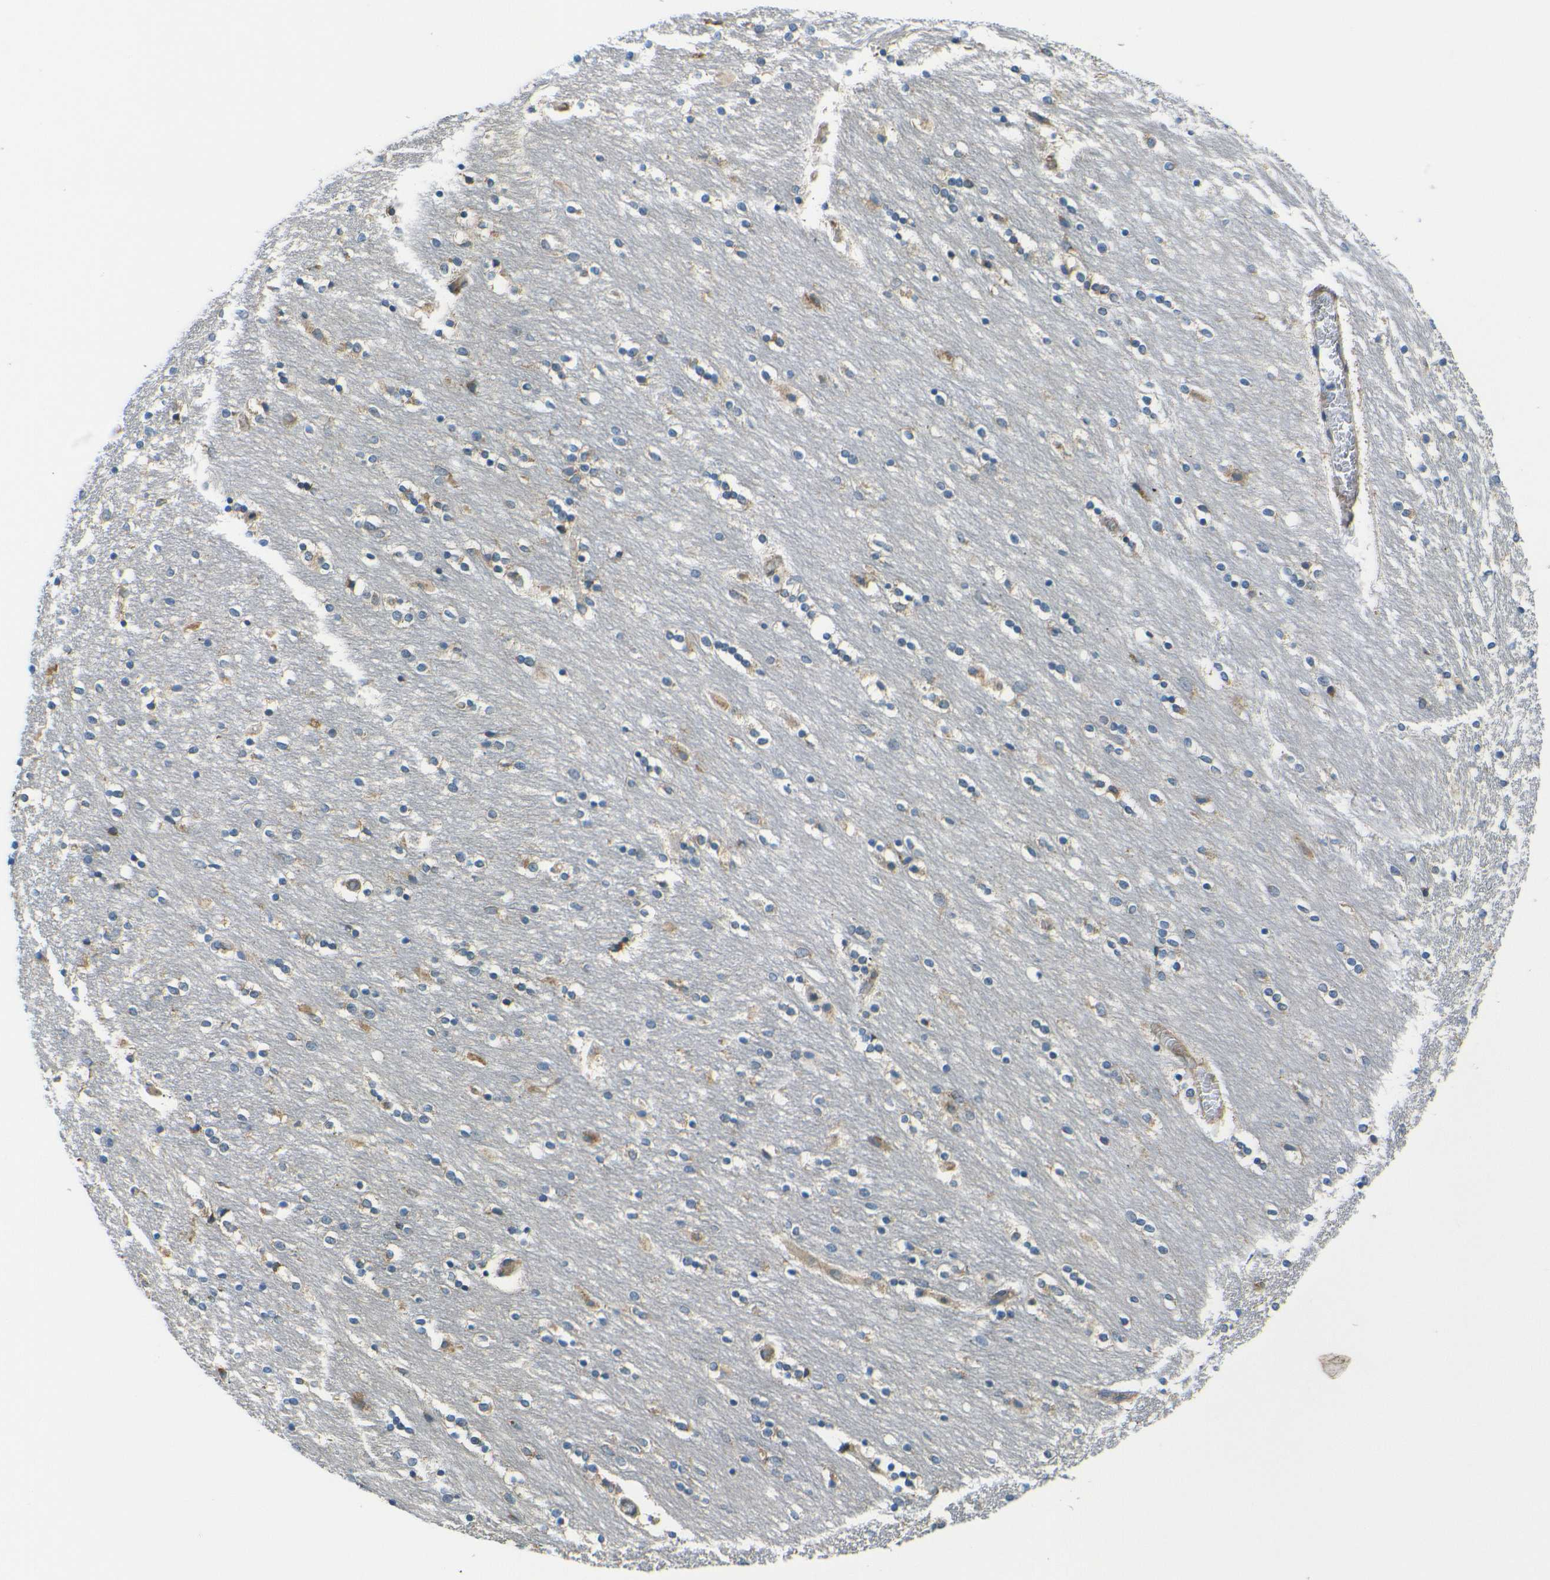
{"staining": {"intensity": "moderate", "quantity": "25%-75%", "location": "cytoplasmic/membranous"}, "tissue": "caudate", "cell_type": "Glial cells", "image_type": "normal", "snomed": [{"axis": "morphology", "description": "Normal tissue, NOS"}, {"axis": "topography", "description": "Lateral ventricle wall"}], "caption": "Immunohistochemistry (IHC) image of unremarkable caudate: caudate stained using IHC reveals medium levels of moderate protein expression localized specifically in the cytoplasmic/membranous of glial cells, appearing as a cytoplasmic/membranous brown color.", "gene": "RPSA", "patient": {"sex": "female", "age": 54}}